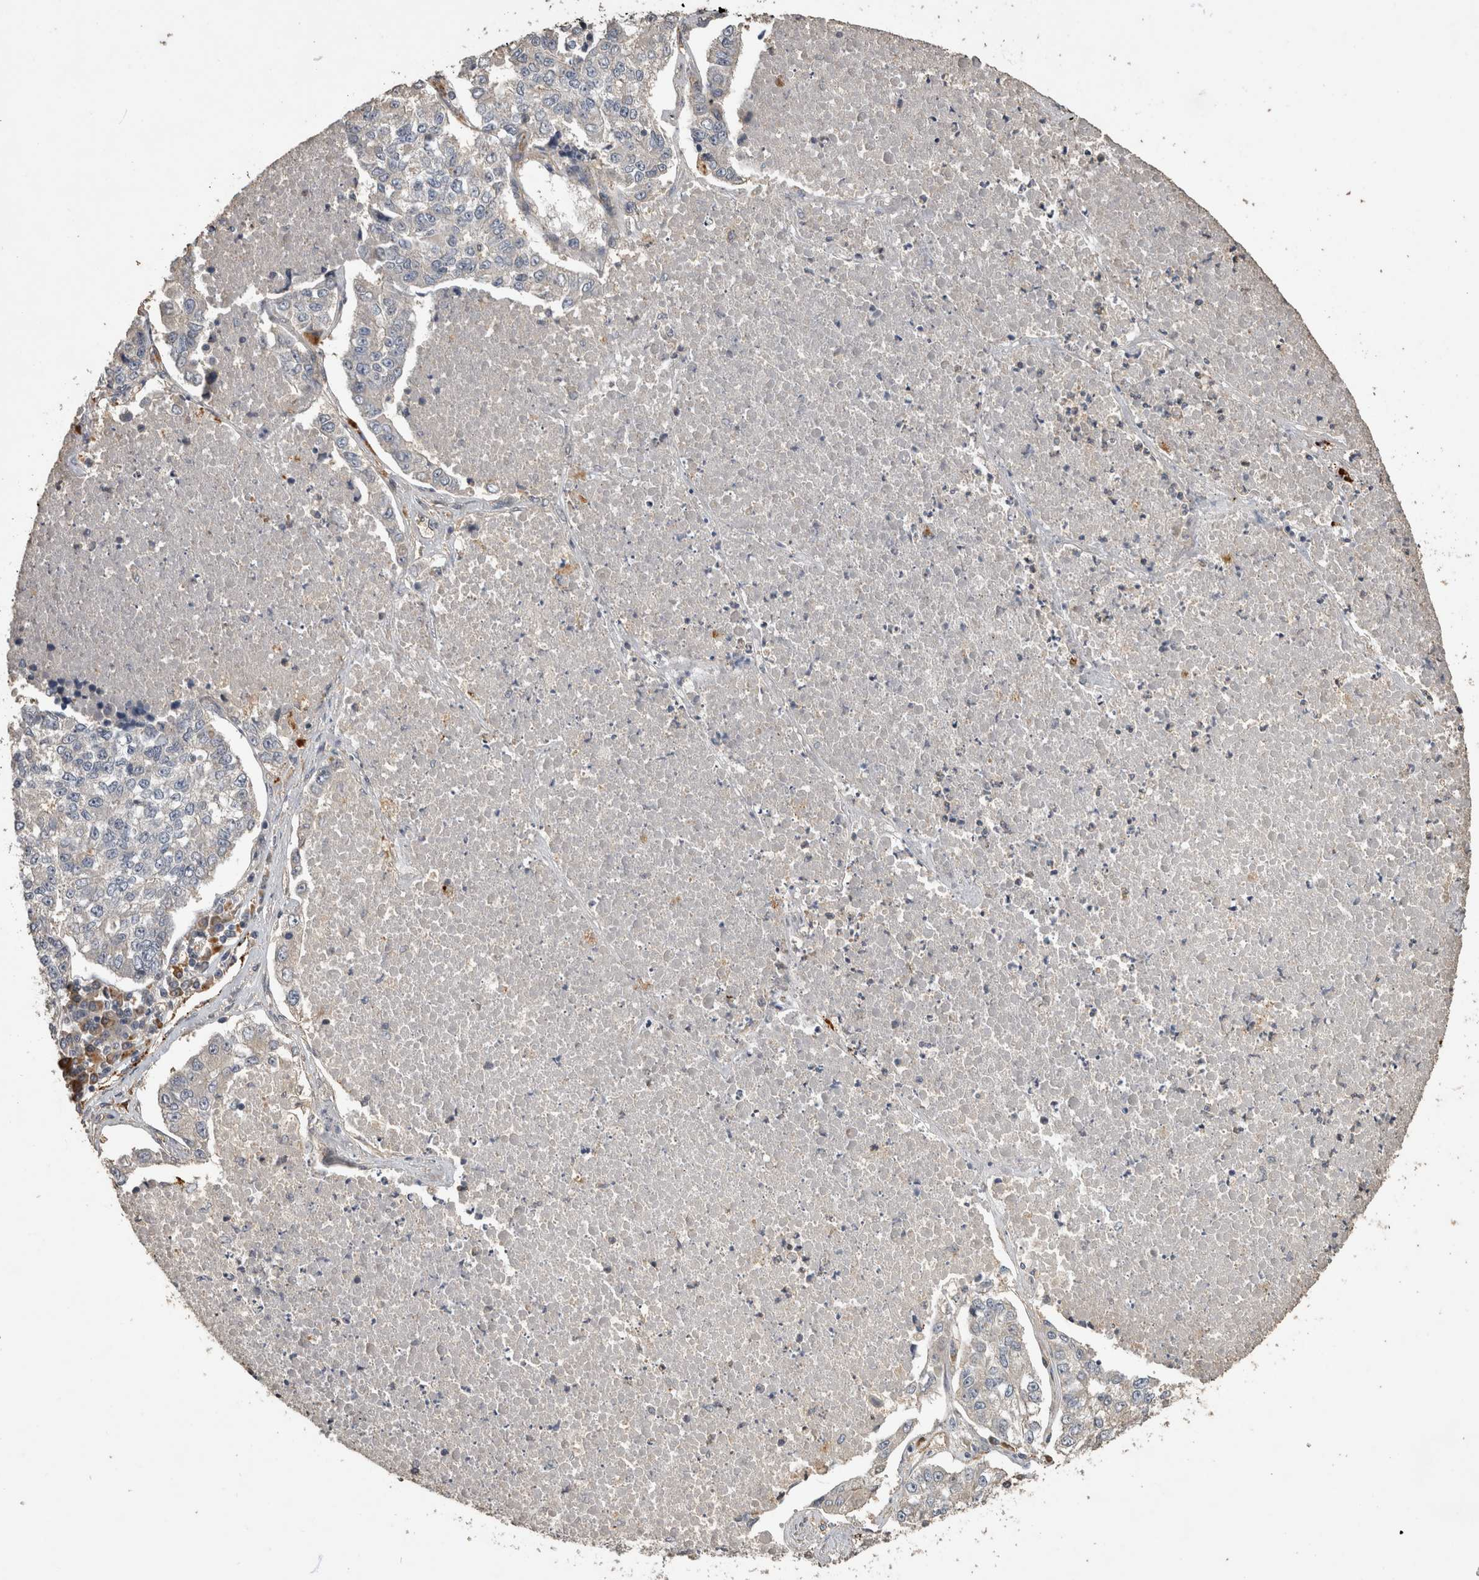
{"staining": {"intensity": "negative", "quantity": "none", "location": "none"}, "tissue": "lung cancer", "cell_type": "Tumor cells", "image_type": "cancer", "snomed": [{"axis": "morphology", "description": "Adenocarcinoma, NOS"}, {"axis": "topography", "description": "Lung"}], "caption": "High magnification brightfield microscopy of lung adenocarcinoma stained with DAB (3,3'-diaminobenzidine) (brown) and counterstained with hematoxylin (blue): tumor cells show no significant positivity.", "gene": "RHPN1", "patient": {"sex": "male", "age": 49}}